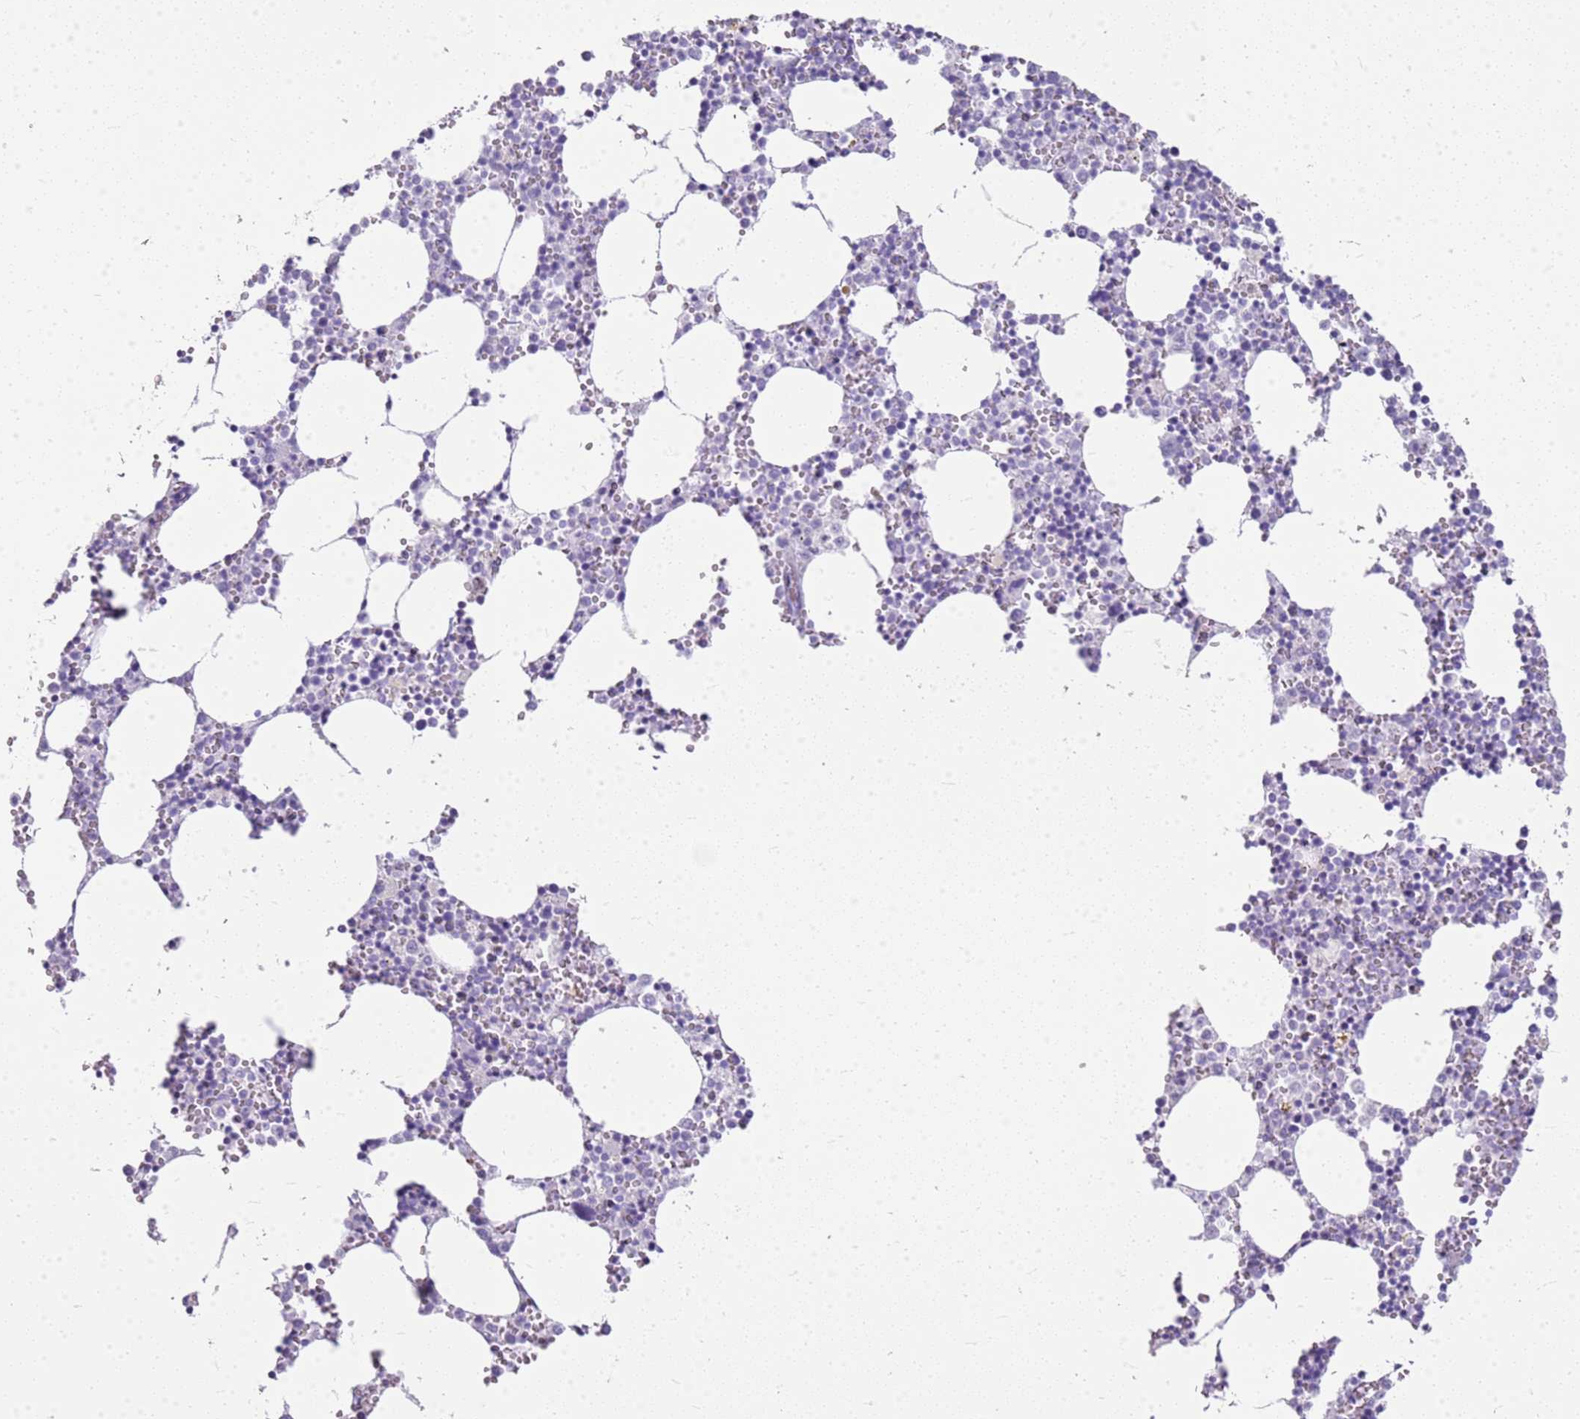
{"staining": {"intensity": "negative", "quantity": "none", "location": "none"}, "tissue": "bone marrow", "cell_type": "Hematopoietic cells", "image_type": "normal", "snomed": [{"axis": "morphology", "description": "Normal tissue, NOS"}, {"axis": "topography", "description": "Bone marrow"}], "caption": "Hematopoietic cells are negative for protein expression in normal human bone marrow. The staining is performed using DAB (3,3'-diaminobenzidine) brown chromogen with nuclei counter-stained in using hematoxylin.", "gene": "CA8", "patient": {"sex": "female", "age": 64}}